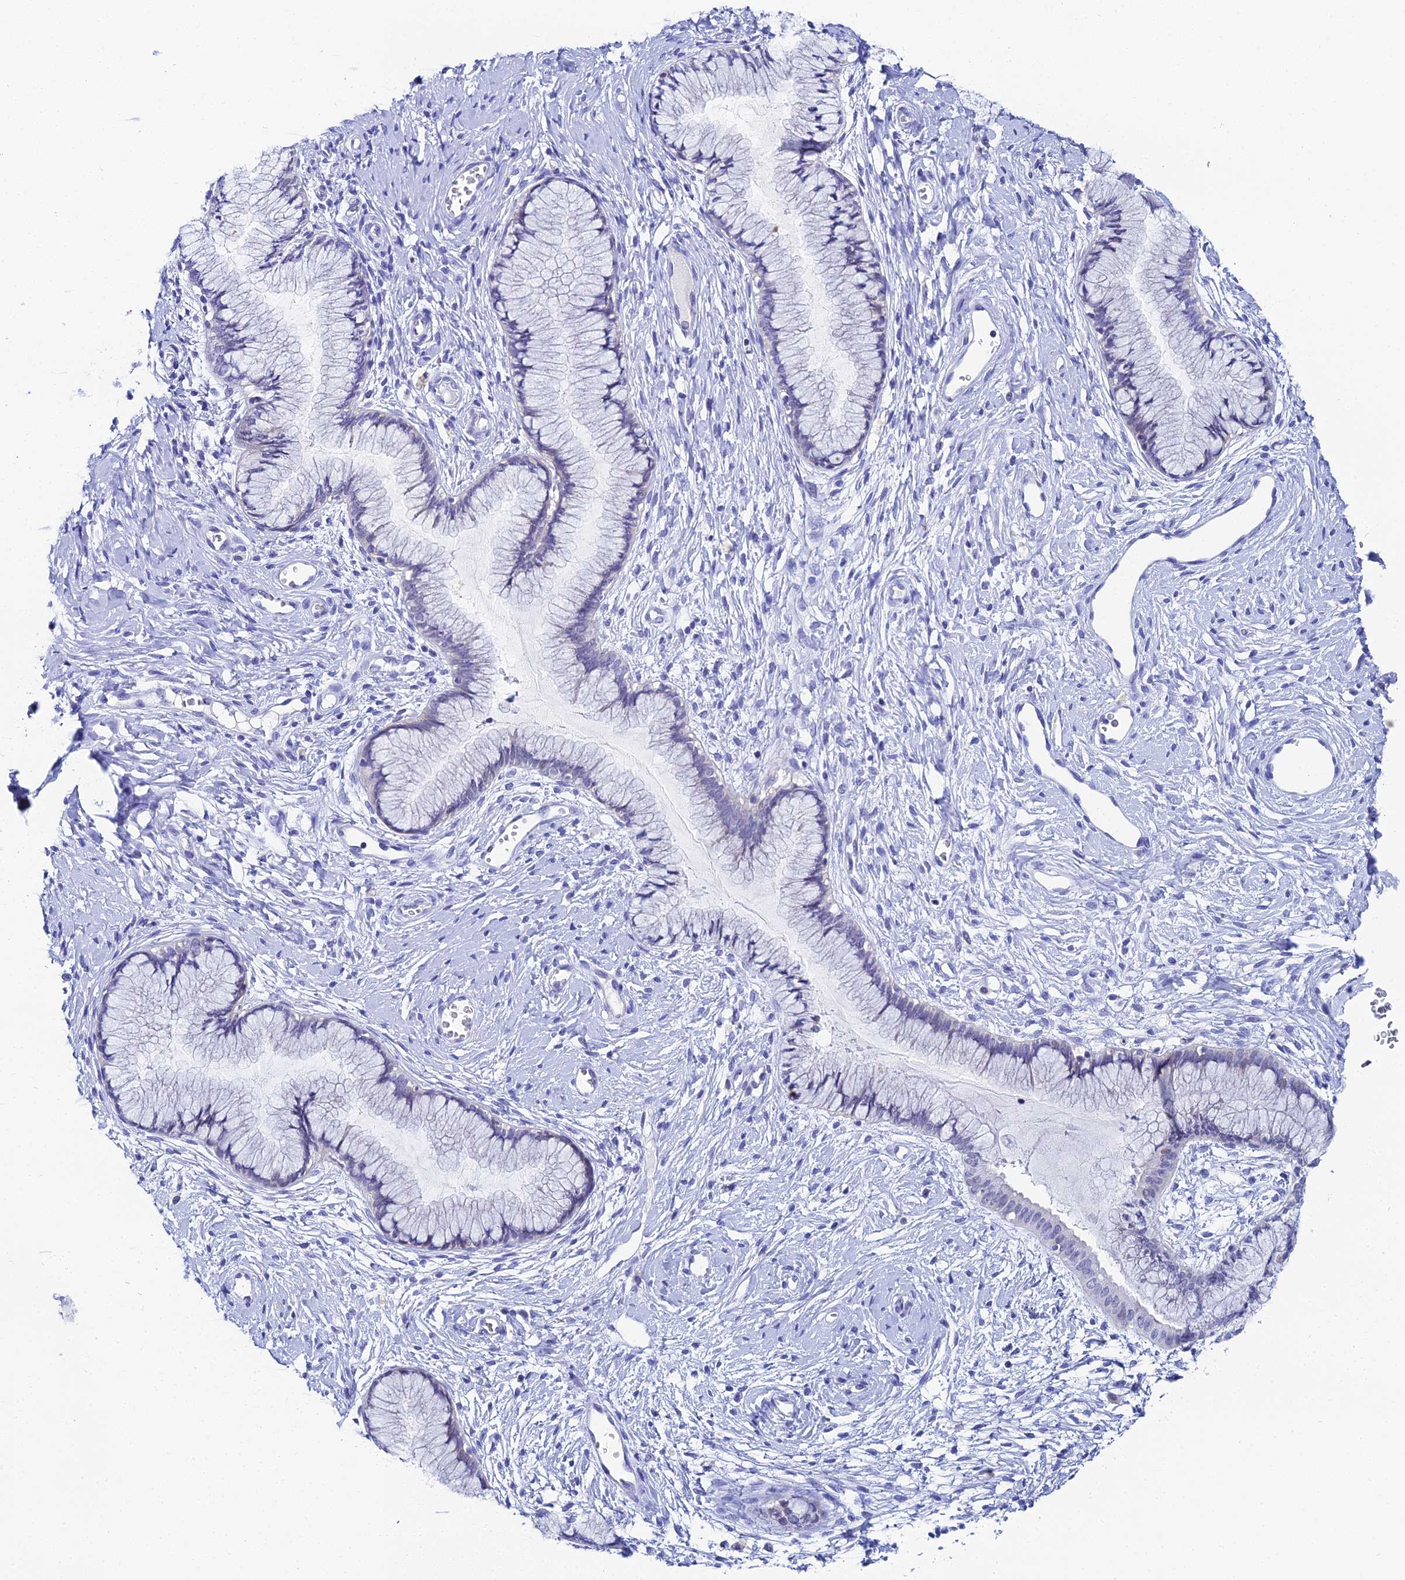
{"staining": {"intensity": "negative", "quantity": "none", "location": "none"}, "tissue": "cervix", "cell_type": "Glandular cells", "image_type": "normal", "snomed": [{"axis": "morphology", "description": "Normal tissue, NOS"}, {"axis": "topography", "description": "Cervix"}], "caption": "Immunohistochemistry (IHC) histopathology image of unremarkable cervix: cervix stained with DAB demonstrates no significant protein positivity in glandular cells.", "gene": "OCM2", "patient": {"sex": "female", "age": 42}}